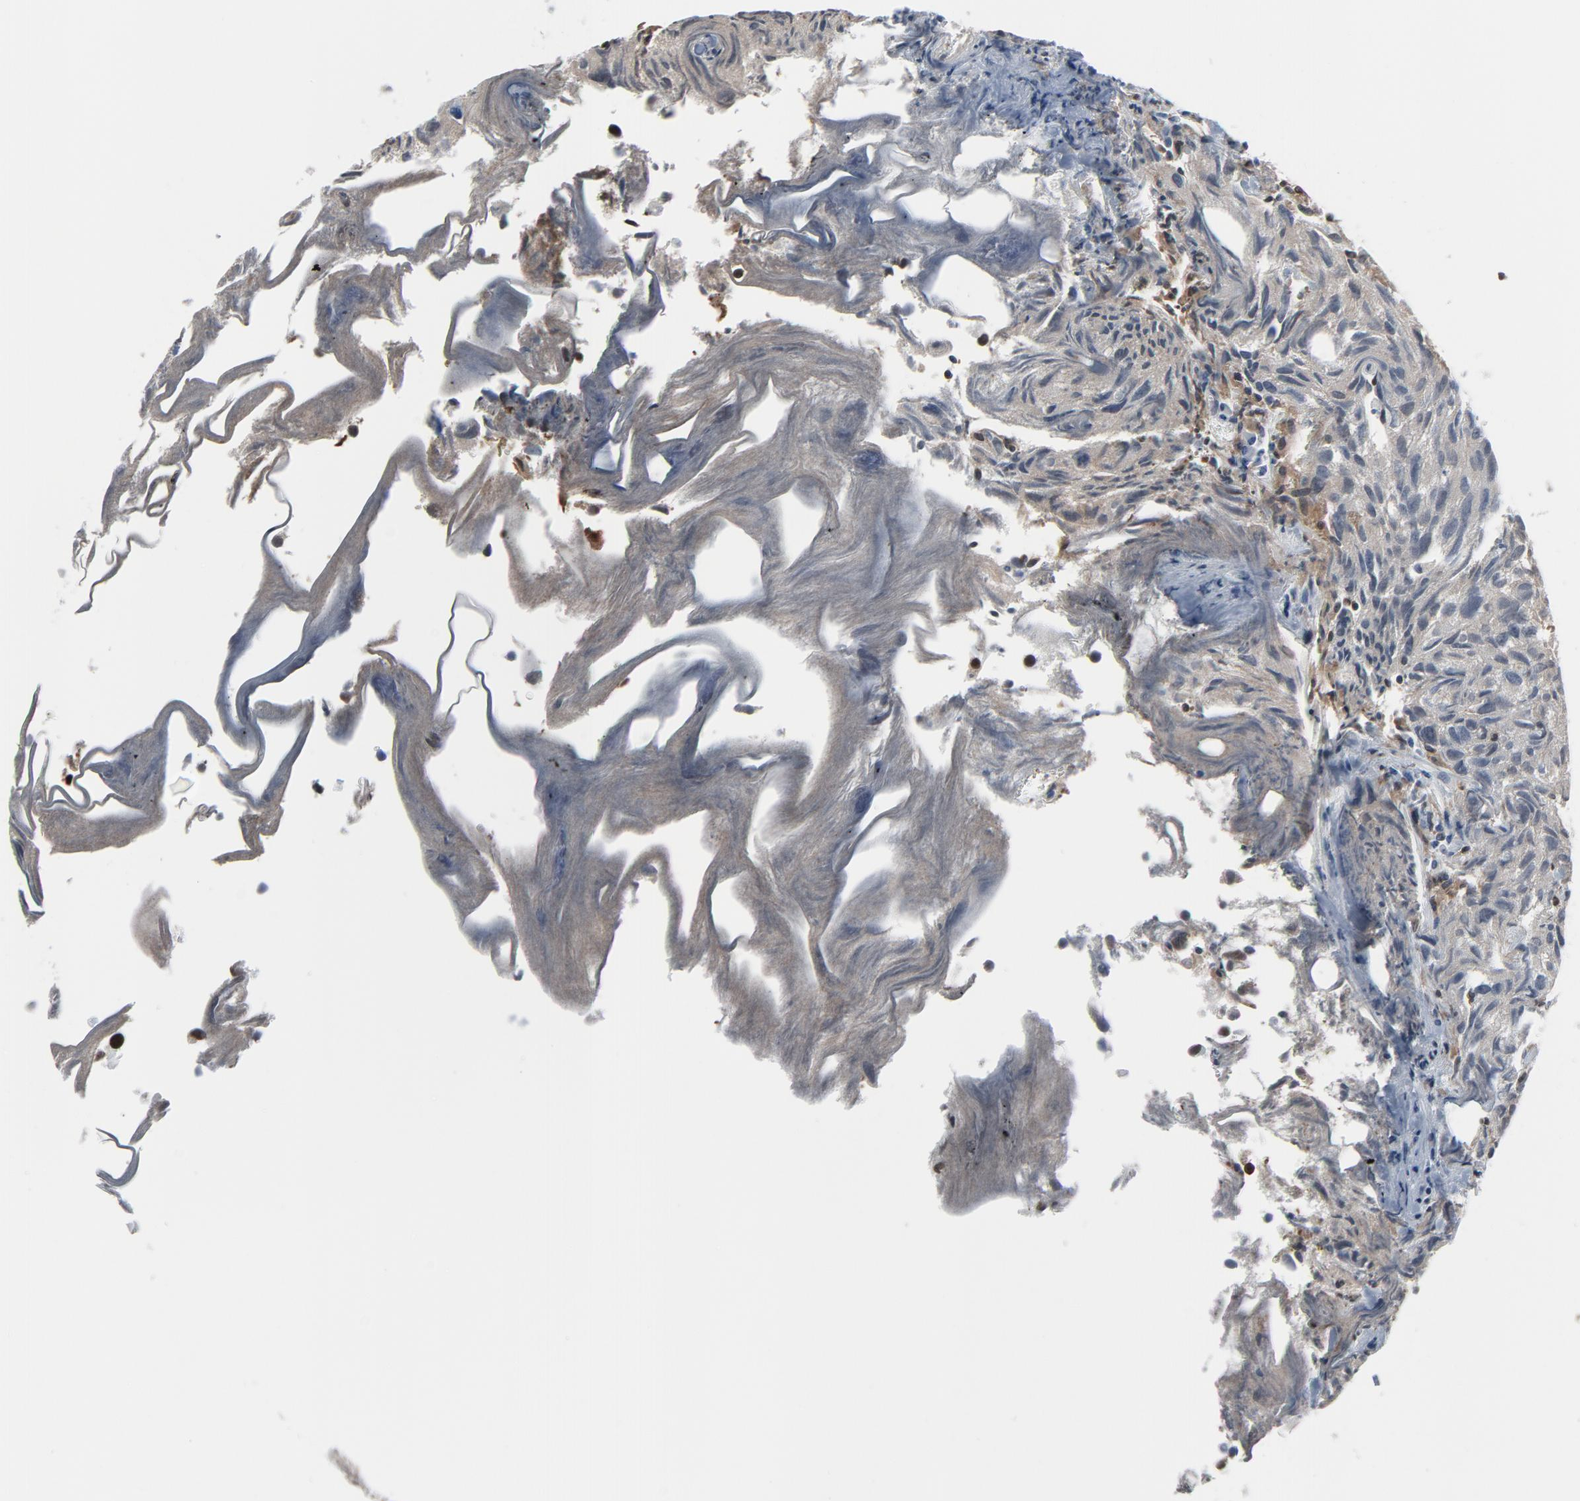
{"staining": {"intensity": "moderate", "quantity": ">75%", "location": "cytoplasmic/membranous"}, "tissue": "urothelial cancer", "cell_type": "Tumor cells", "image_type": "cancer", "snomed": [{"axis": "morphology", "description": "Urothelial carcinoma, High grade"}, {"axis": "topography", "description": "Urinary bladder"}], "caption": "Urothelial cancer stained with a protein marker shows moderate staining in tumor cells.", "gene": "STAT5A", "patient": {"sex": "female", "age": 75}}